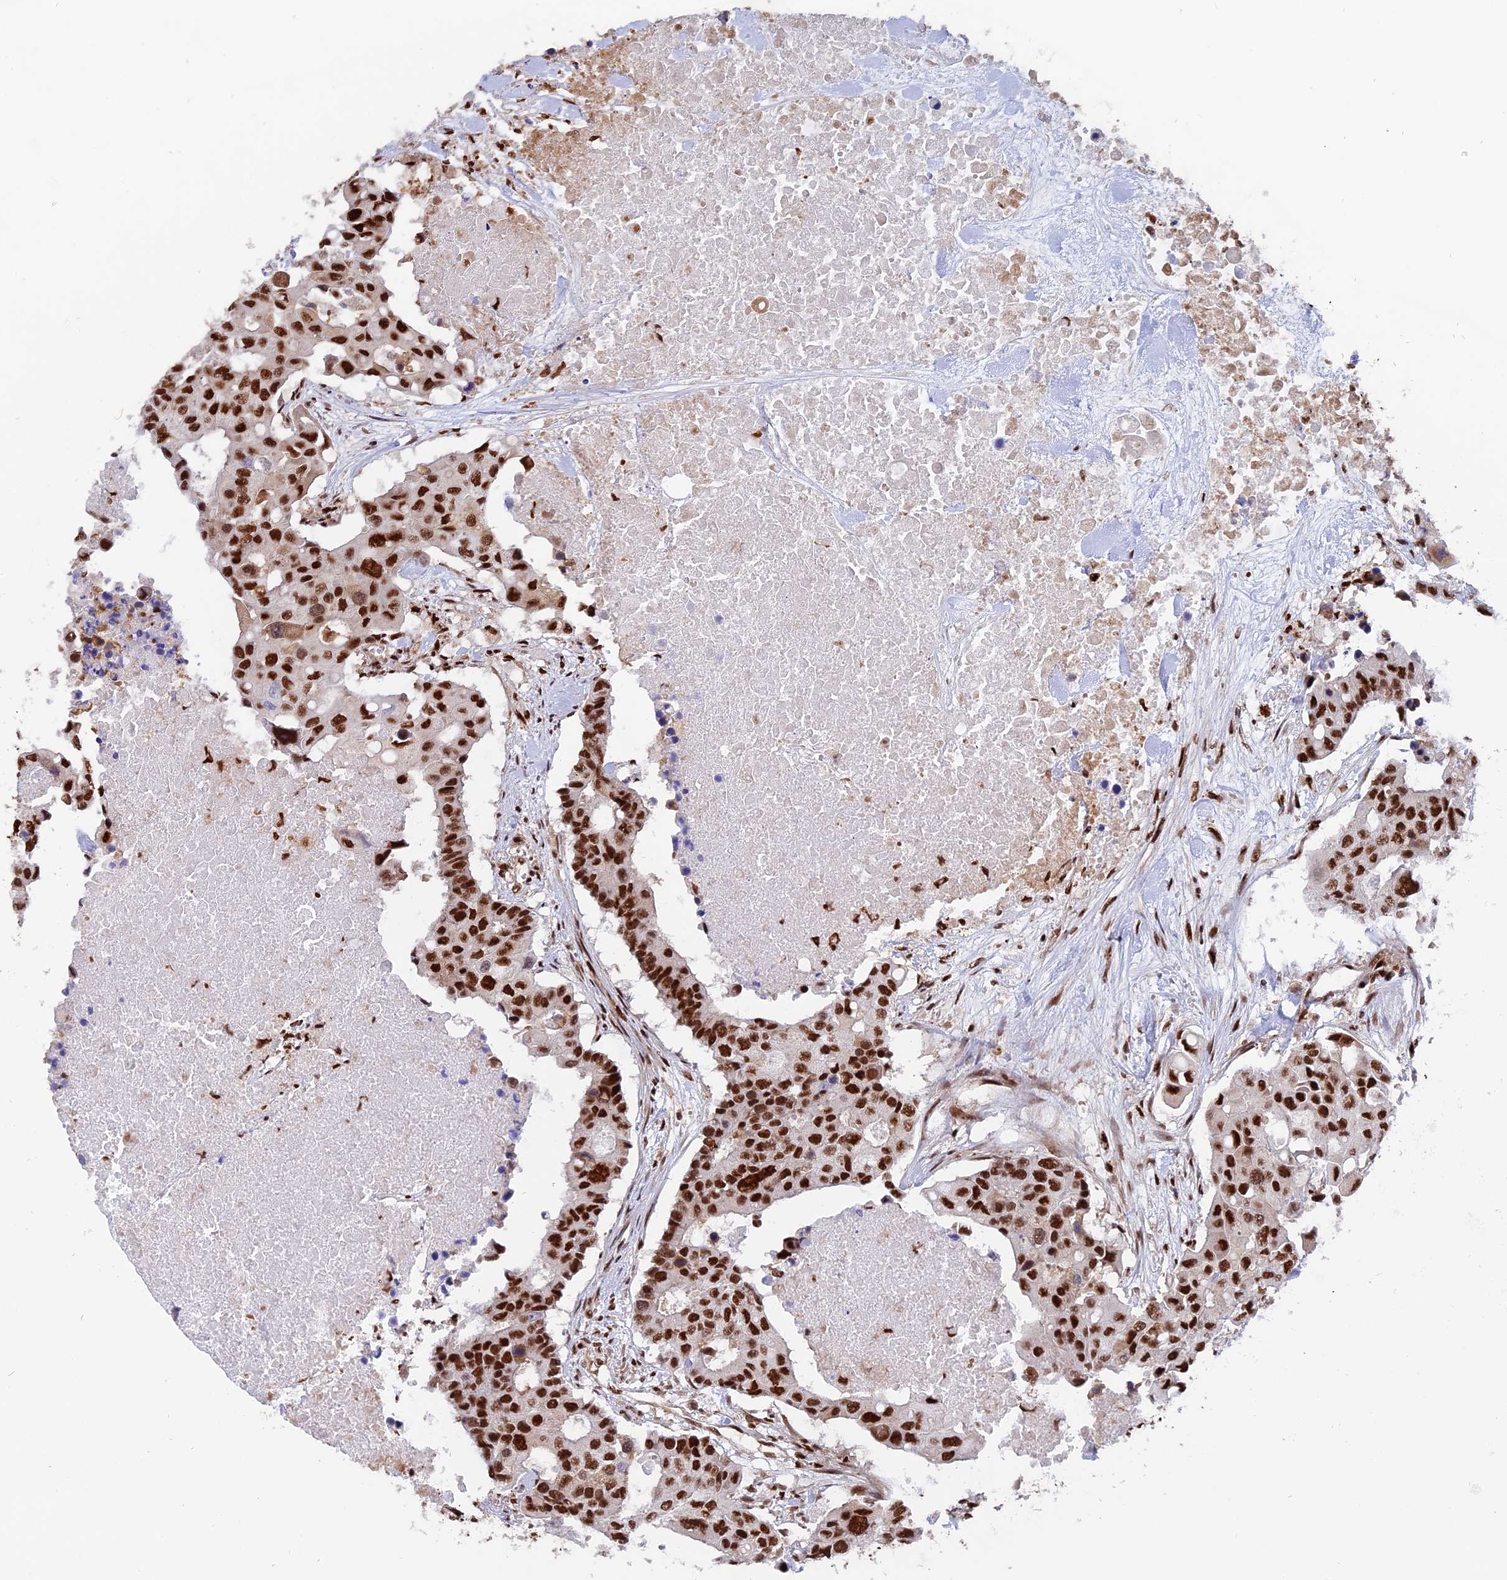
{"staining": {"intensity": "strong", "quantity": ">75%", "location": "nuclear"}, "tissue": "colorectal cancer", "cell_type": "Tumor cells", "image_type": "cancer", "snomed": [{"axis": "morphology", "description": "Adenocarcinoma, NOS"}, {"axis": "topography", "description": "Colon"}], "caption": "Strong nuclear positivity for a protein is present in about >75% of tumor cells of colorectal cancer (adenocarcinoma) using immunohistochemistry.", "gene": "RAMAC", "patient": {"sex": "male", "age": 77}}